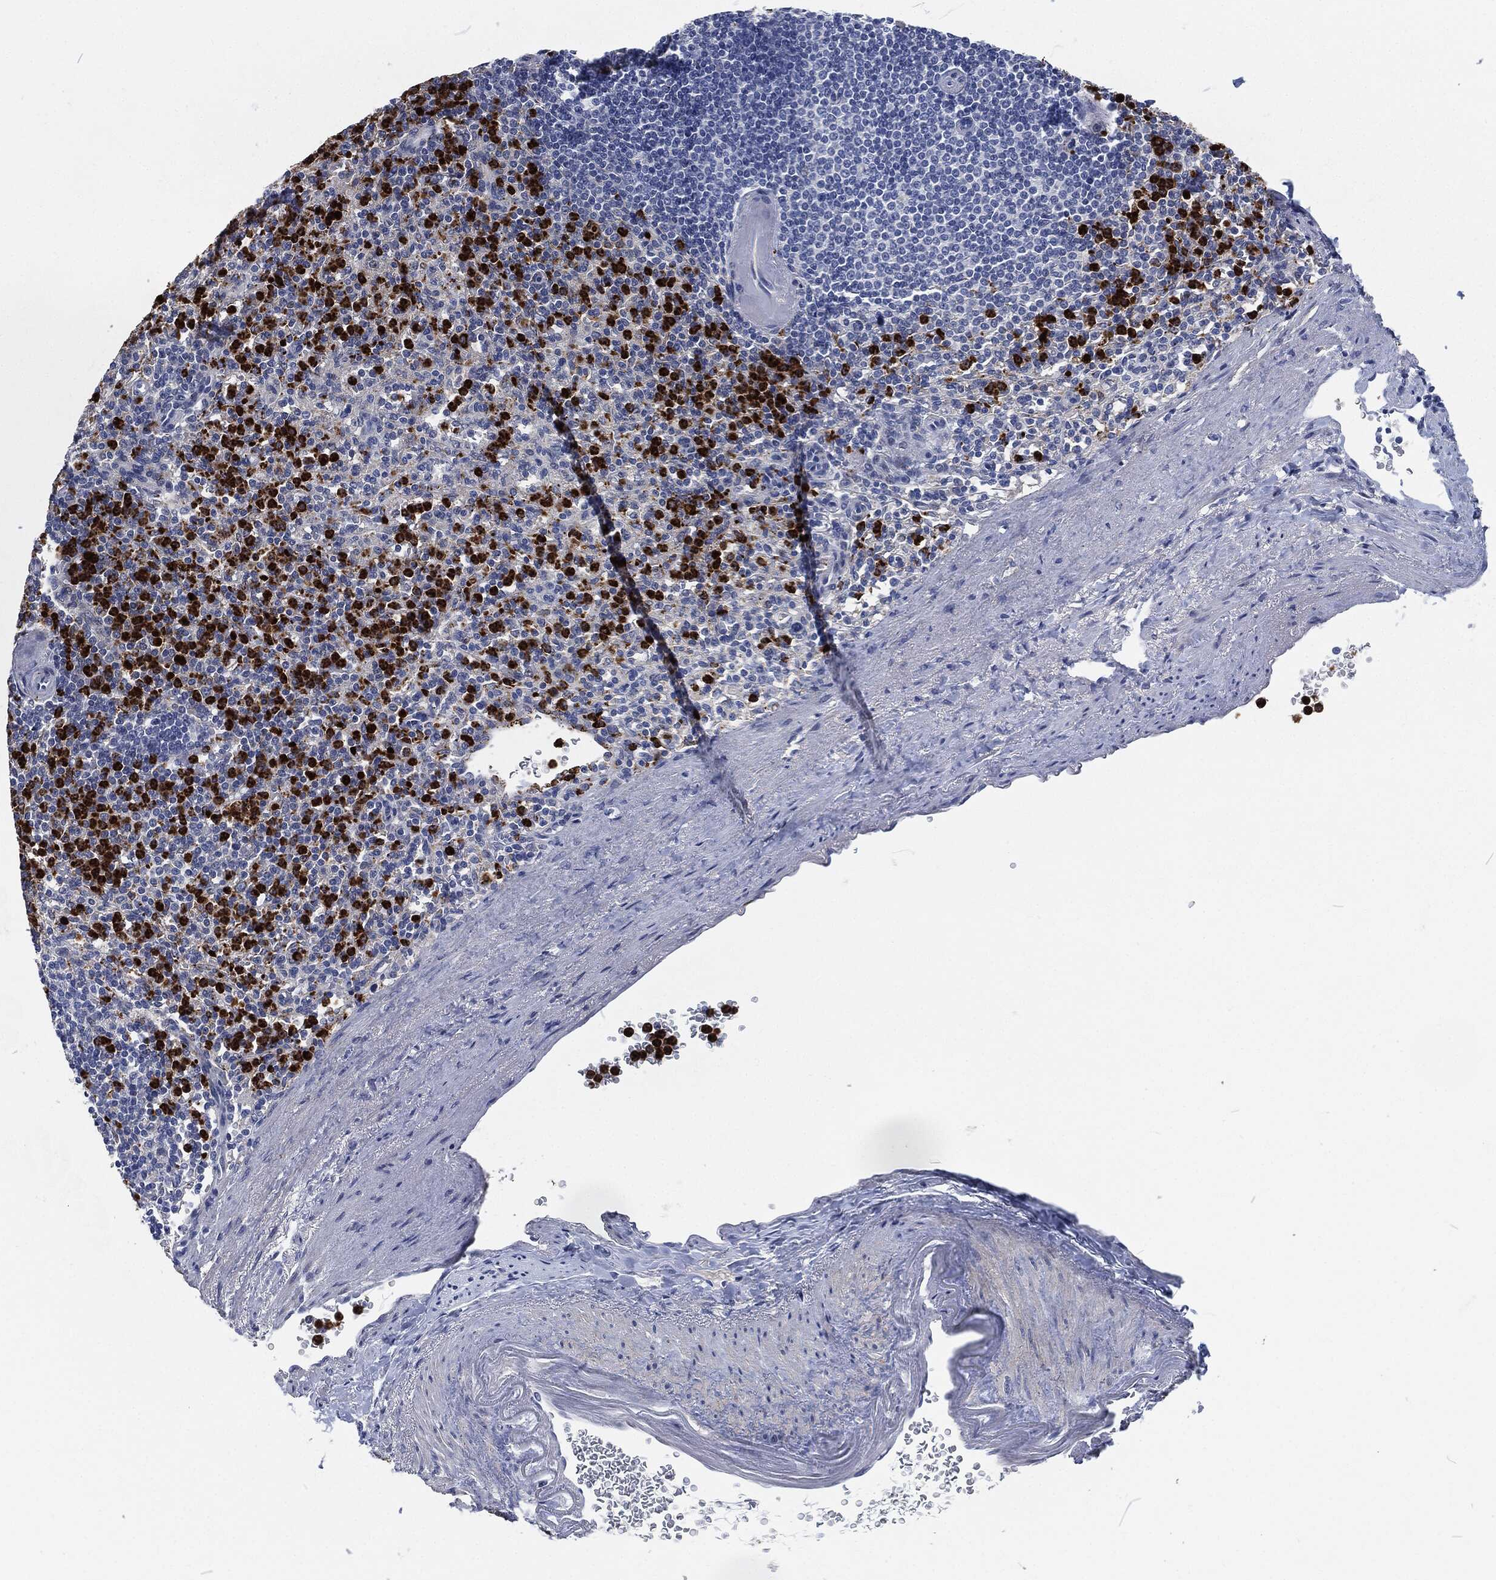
{"staining": {"intensity": "strong", "quantity": "25%-75%", "location": "cytoplasmic/membranous"}, "tissue": "spleen", "cell_type": "Cells in red pulp", "image_type": "normal", "snomed": [{"axis": "morphology", "description": "Normal tissue, NOS"}, {"axis": "topography", "description": "Spleen"}], "caption": "A high-resolution photomicrograph shows IHC staining of normal spleen, which demonstrates strong cytoplasmic/membranous expression in approximately 25%-75% of cells in red pulp.", "gene": "MPO", "patient": {"sex": "female", "age": 74}}